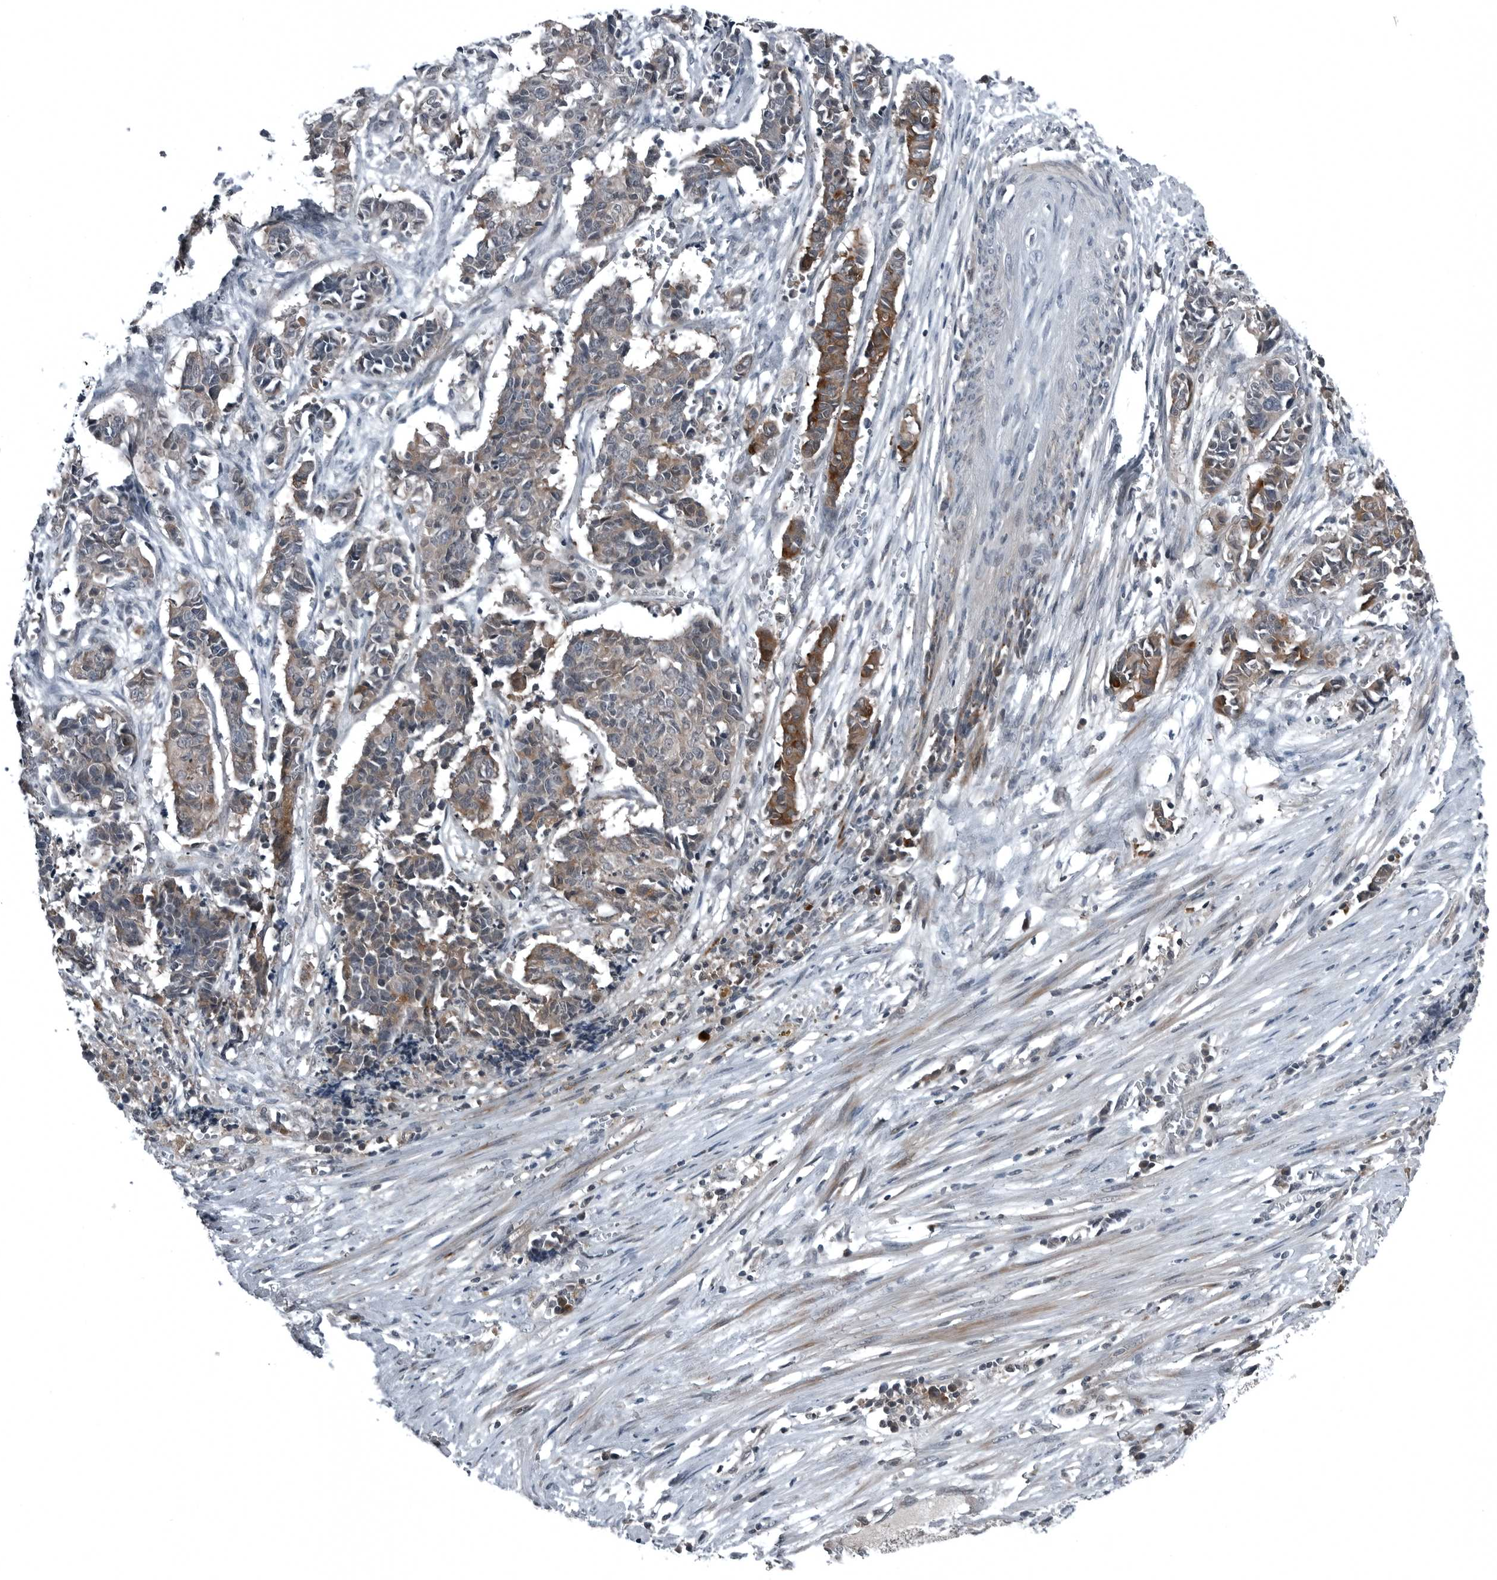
{"staining": {"intensity": "moderate", "quantity": "<25%", "location": "cytoplasmic/membranous"}, "tissue": "cervical cancer", "cell_type": "Tumor cells", "image_type": "cancer", "snomed": [{"axis": "morphology", "description": "Normal tissue, NOS"}, {"axis": "morphology", "description": "Squamous cell carcinoma, NOS"}, {"axis": "topography", "description": "Cervix"}], "caption": "Moderate cytoplasmic/membranous protein expression is present in about <25% of tumor cells in cervical cancer (squamous cell carcinoma).", "gene": "GAK", "patient": {"sex": "female", "age": 35}}